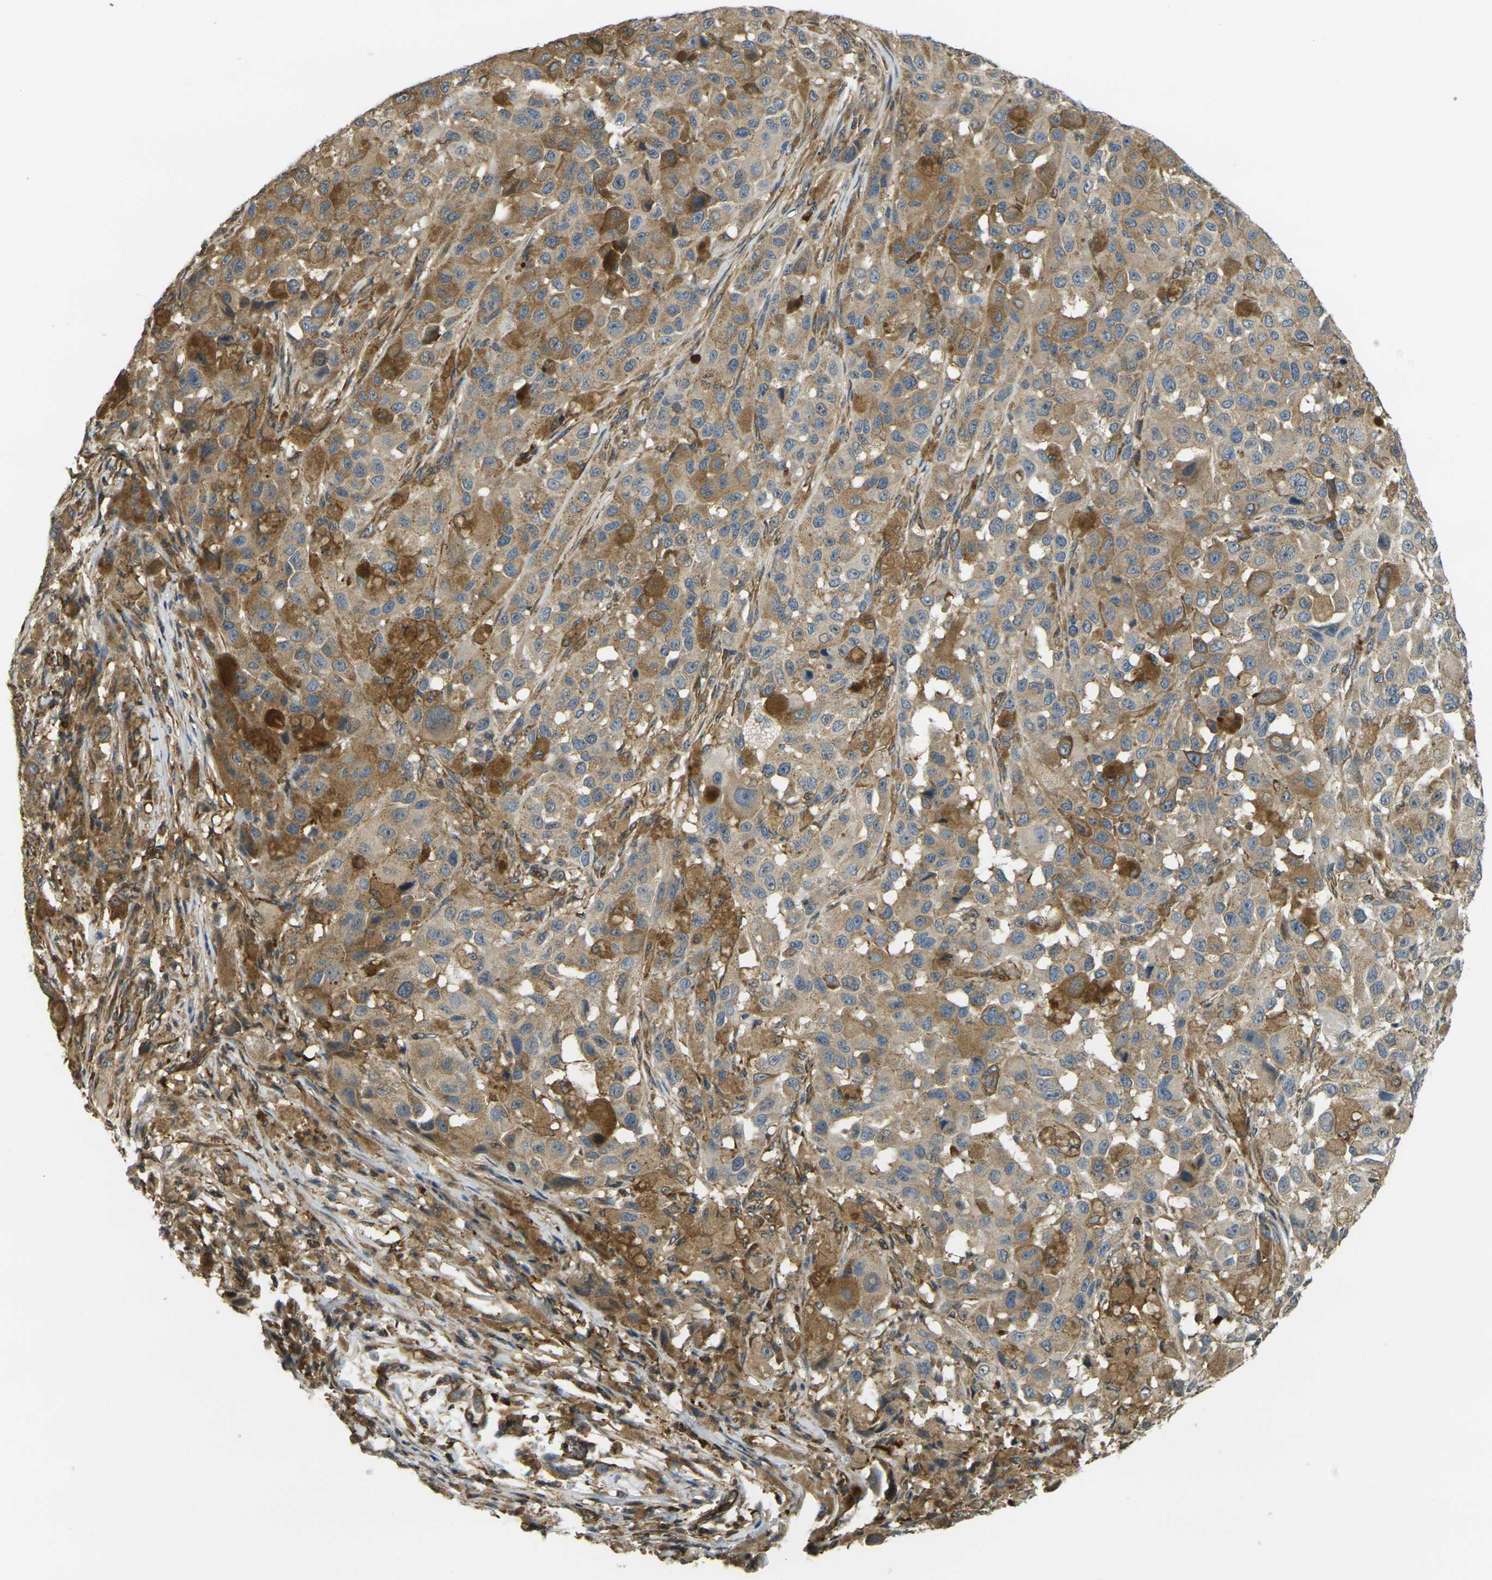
{"staining": {"intensity": "moderate", "quantity": ">75%", "location": "cytoplasmic/membranous"}, "tissue": "melanoma", "cell_type": "Tumor cells", "image_type": "cancer", "snomed": [{"axis": "morphology", "description": "Malignant melanoma, NOS"}, {"axis": "topography", "description": "Skin"}], "caption": "DAB (3,3'-diaminobenzidine) immunohistochemical staining of human melanoma exhibits moderate cytoplasmic/membranous protein expression in approximately >75% of tumor cells.", "gene": "CAST", "patient": {"sex": "female", "age": 46}}